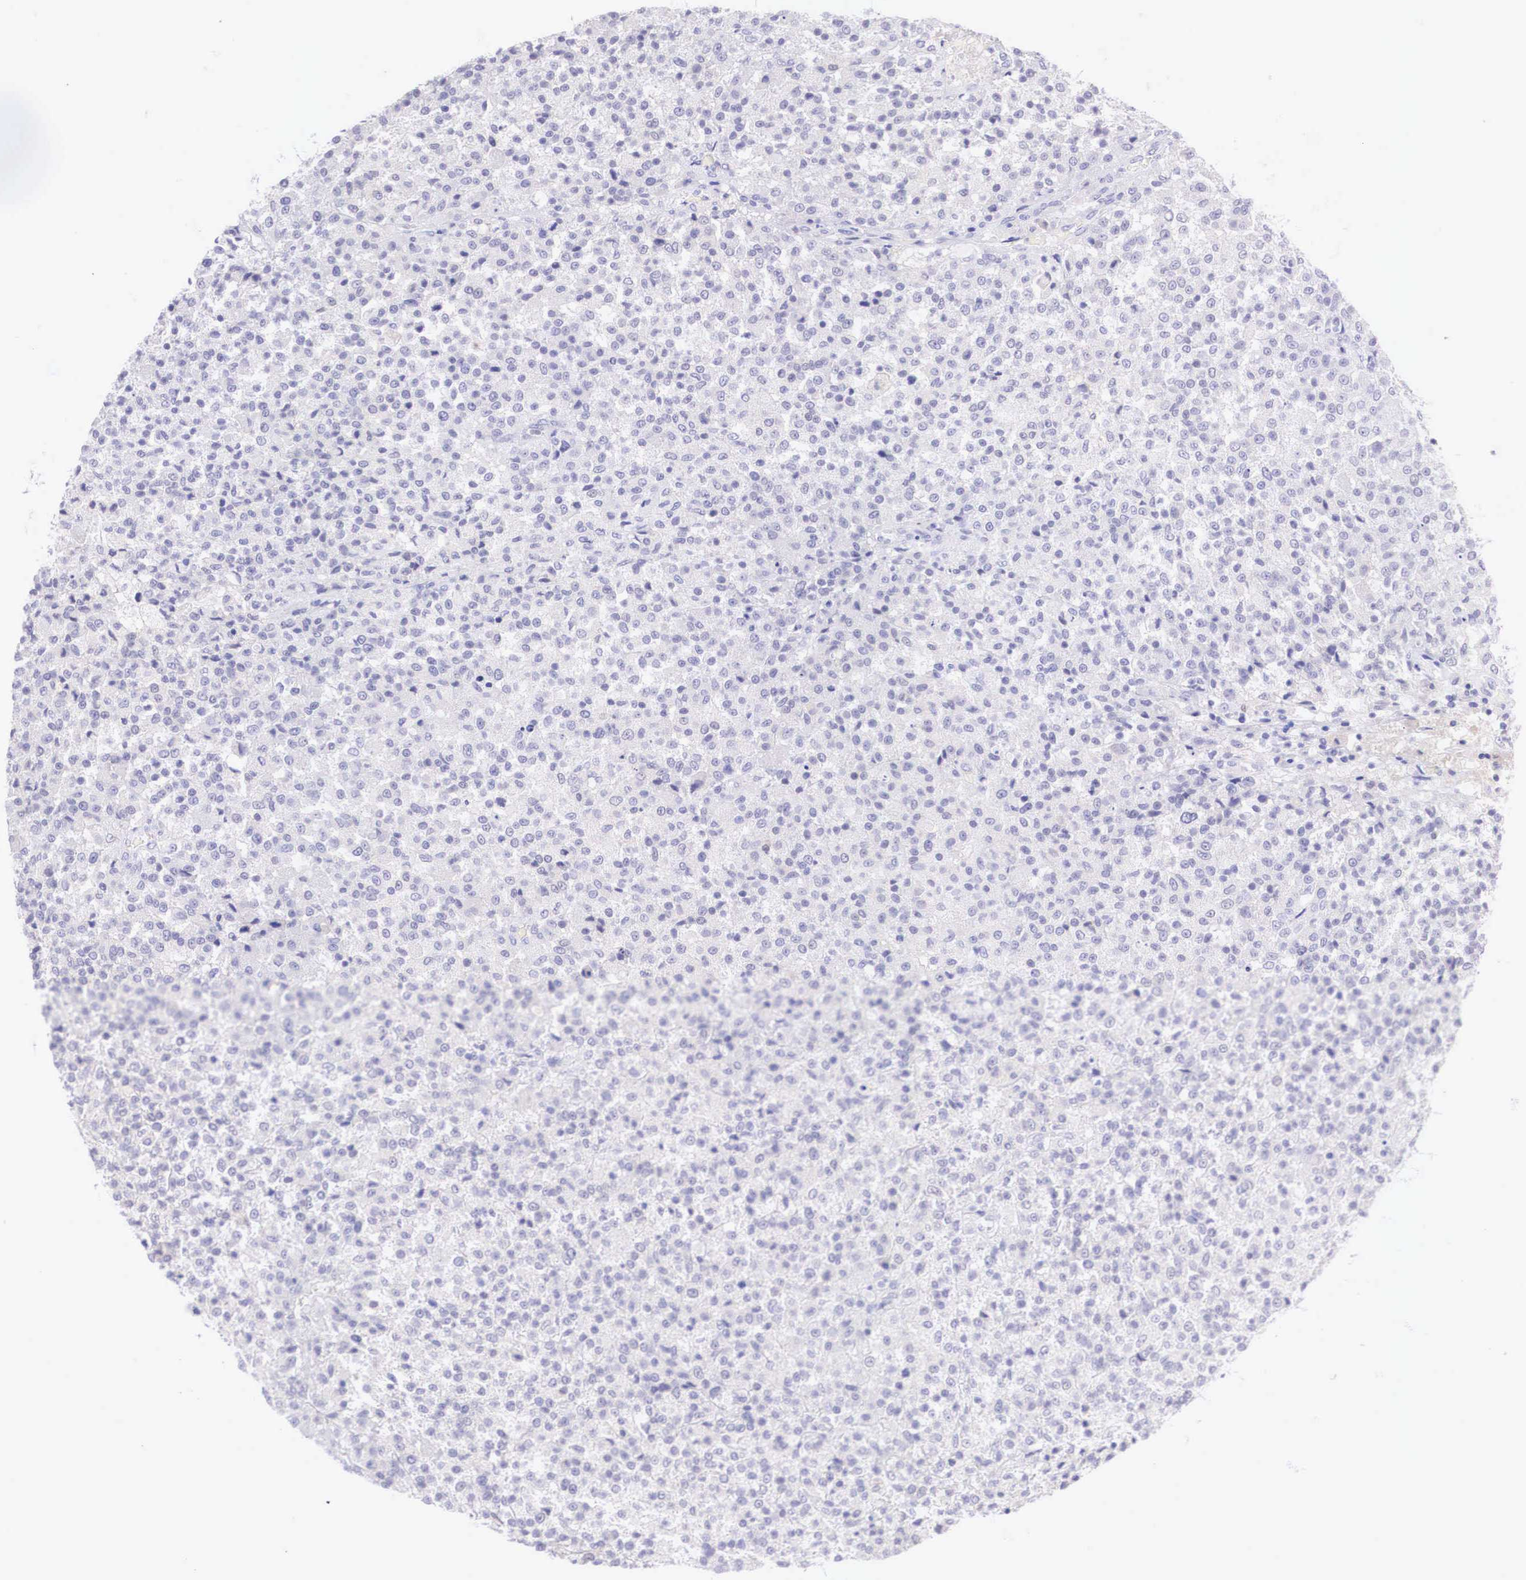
{"staining": {"intensity": "negative", "quantity": "none", "location": "none"}, "tissue": "testis cancer", "cell_type": "Tumor cells", "image_type": "cancer", "snomed": [{"axis": "morphology", "description": "Seminoma, NOS"}, {"axis": "topography", "description": "Testis"}], "caption": "Testis cancer stained for a protein using immunohistochemistry shows no expression tumor cells.", "gene": "BCL6", "patient": {"sex": "male", "age": 59}}